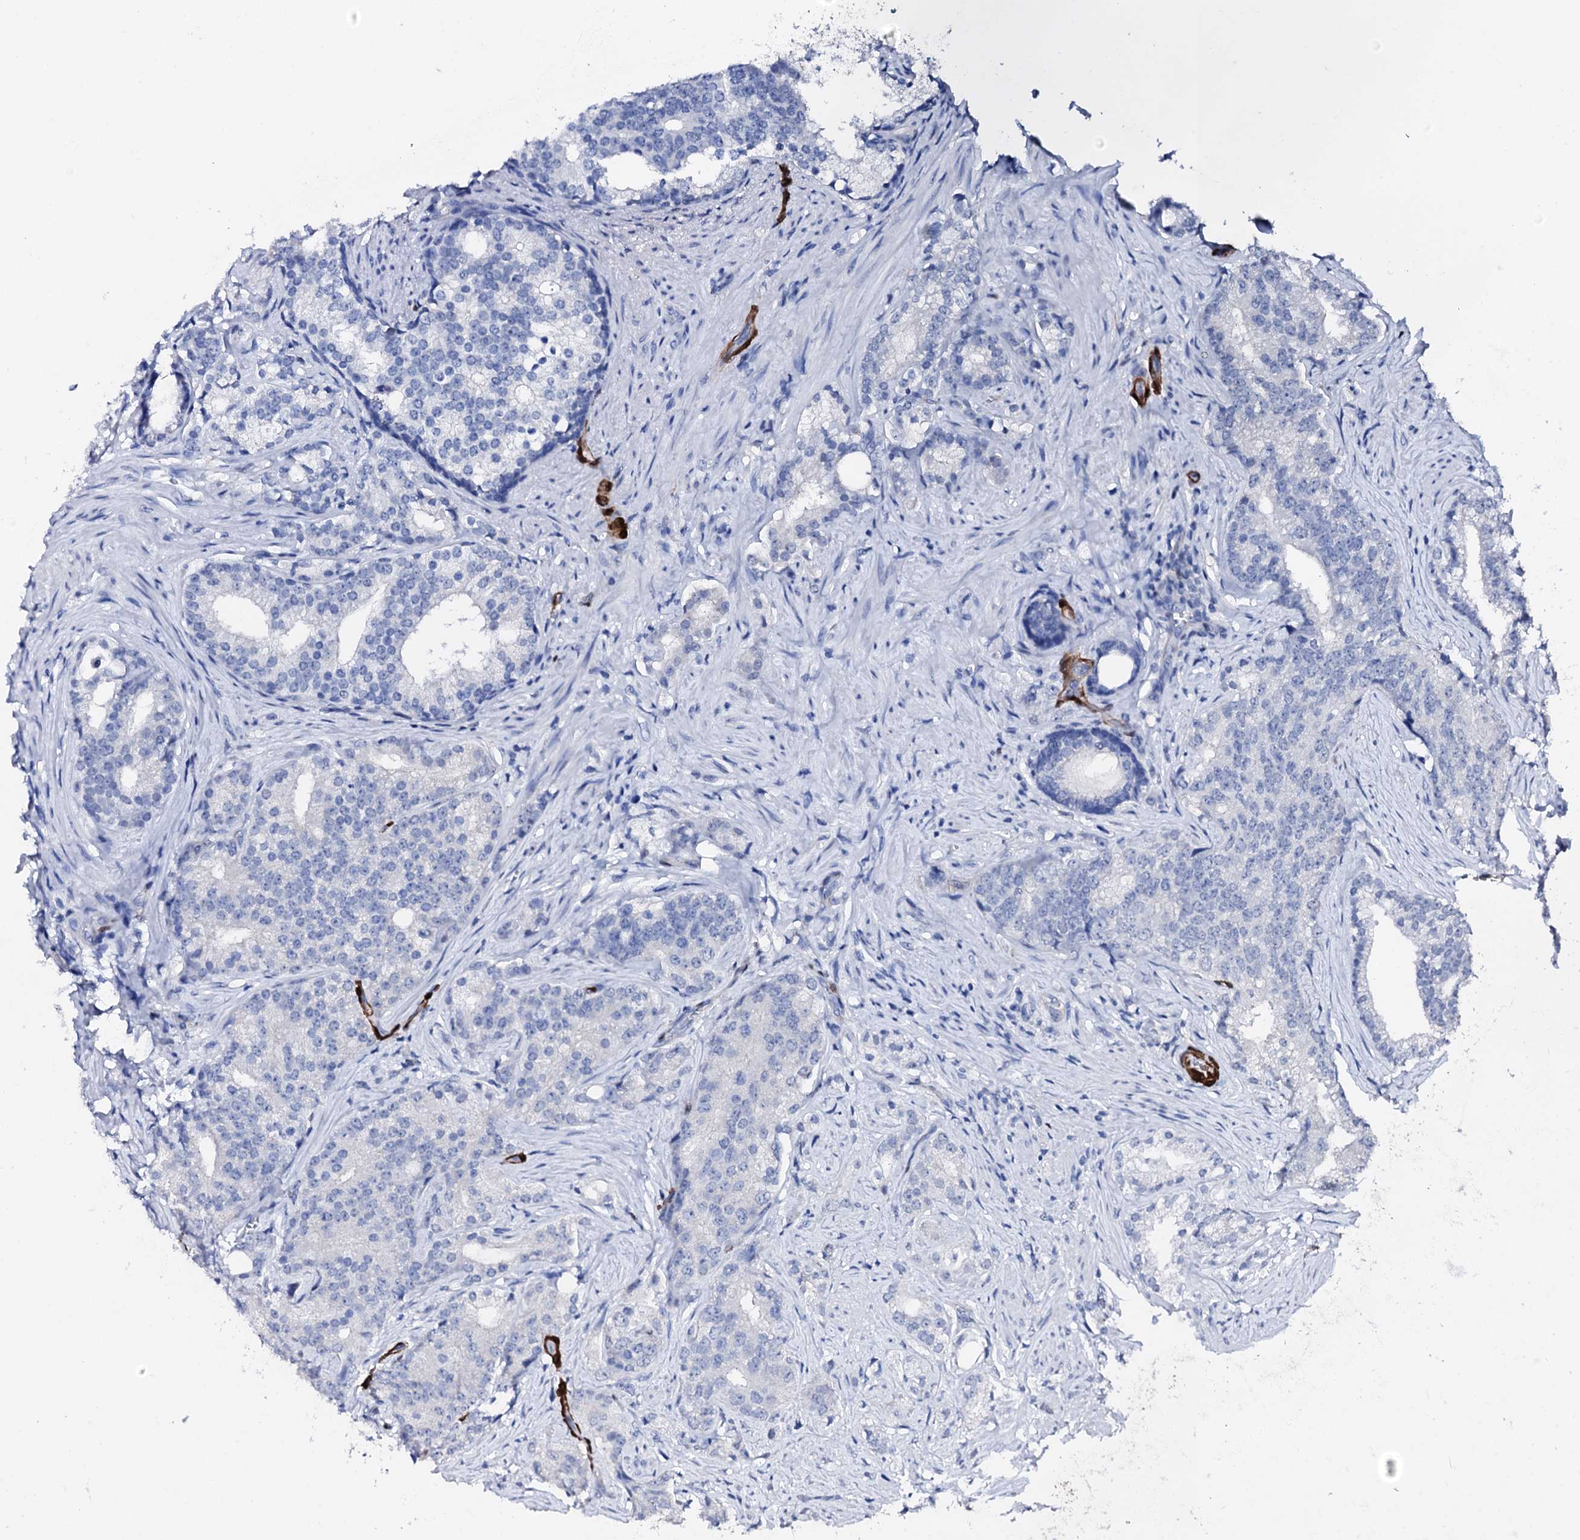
{"staining": {"intensity": "negative", "quantity": "none", "location": "none"}, "tissue": "prostate cancer", "cell_type": "Tumor cells", "image_type": "cancer", "snomed": [{"axis": "morphology", "description": "Adenocarcinoma, Low grade"}, {"axis": "topography", "description": "Prostate"}], "caption": "Prostate adenocarcinoma (low-grade) was stained to show a protein in brown. There is no significant staining in tumor cells.", "gene": "NRIP2", "patient": {"sex": "male", "age": 71}}